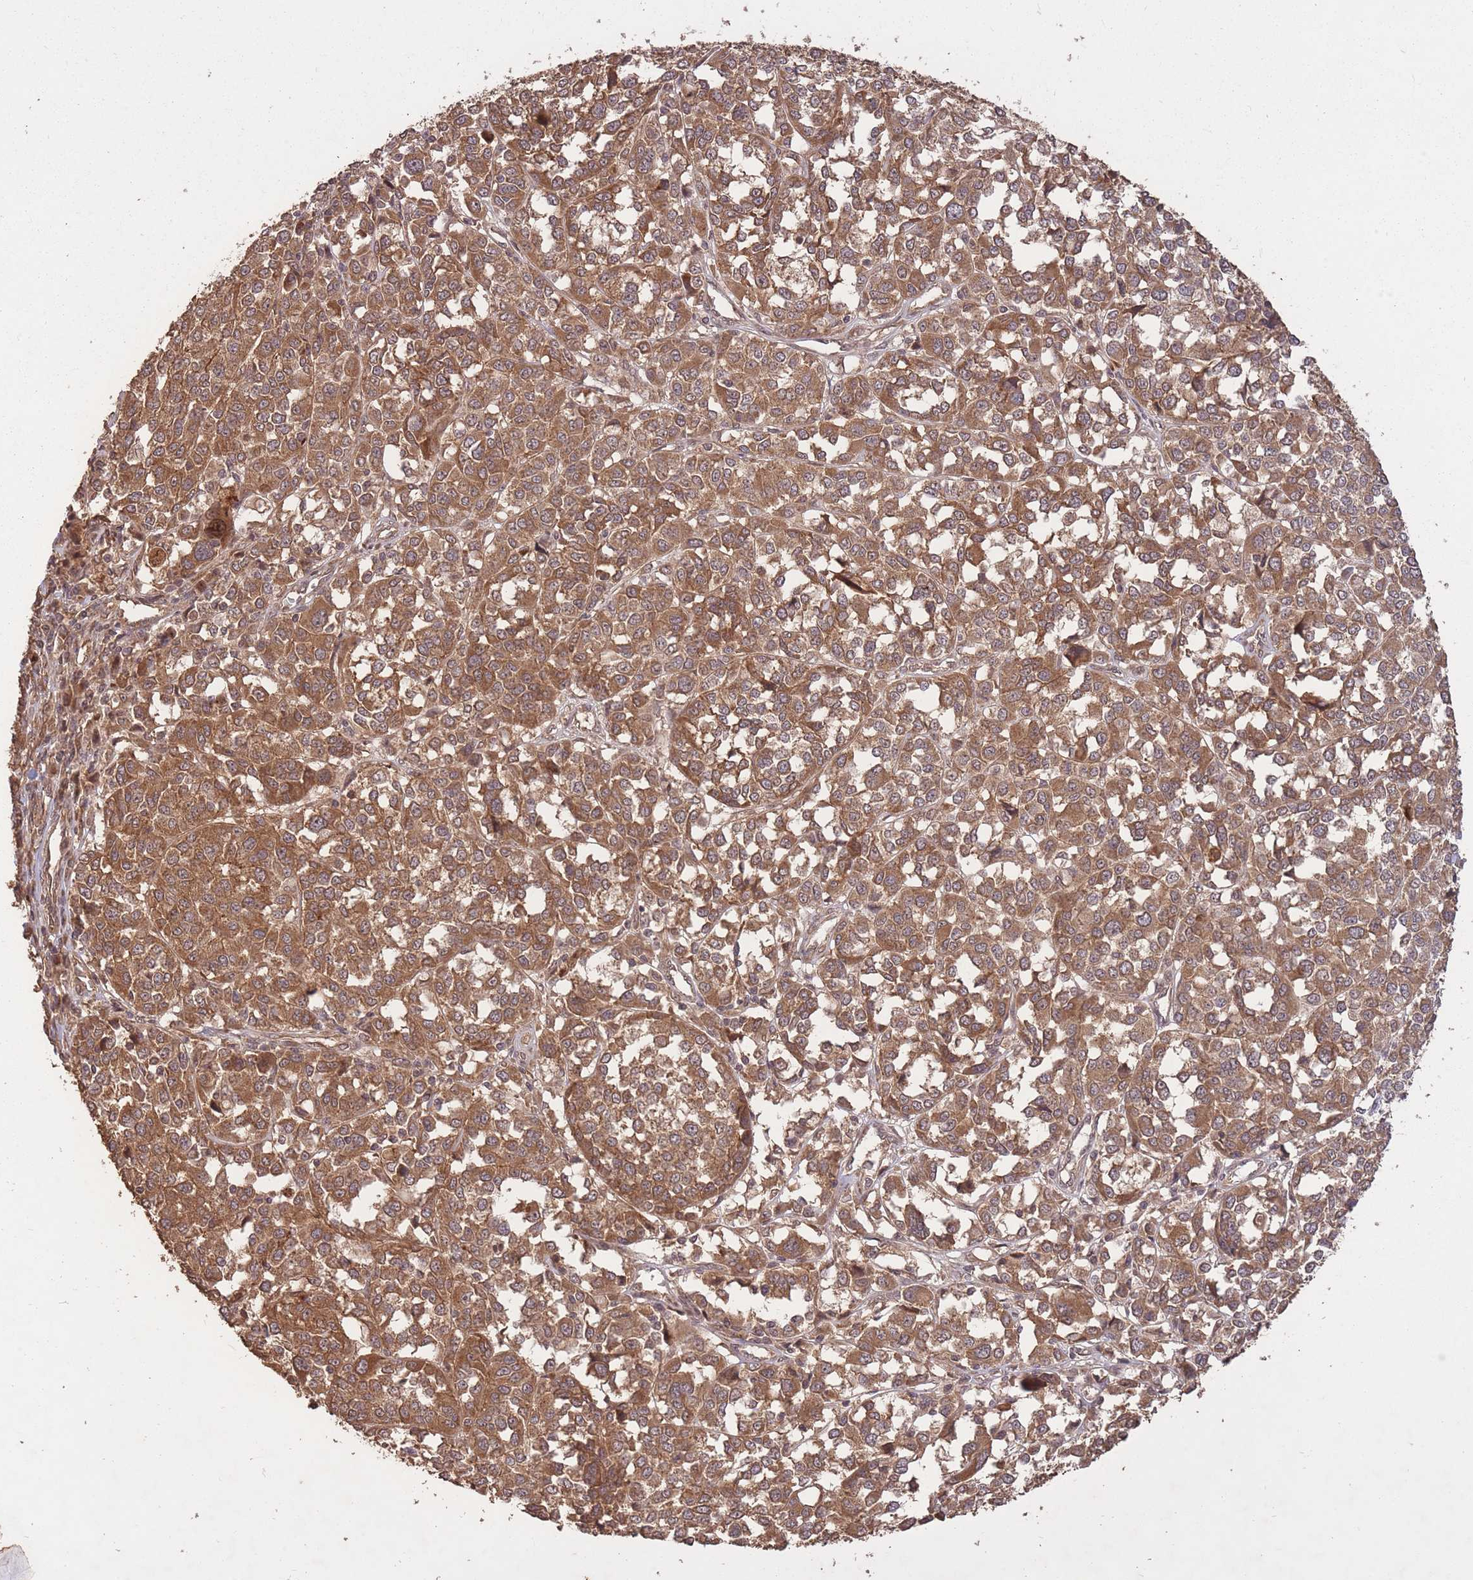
{"staining": {"intensity": "strong", "quantity": ">75%", "location": "cytoplasmic/membranous"}, "tissue": "melanoma", "cell_type": "Tumor cells", "image_type": "cancer", "snomed": [{"axis": "morphology", "description": "Malignant melanoma, Metastatic site"}, {"axis": "topography", "description": "Lymph node"}], "caption": "Tumor cells demonstrate high levels of strong cytoplasmic/membranous expression in approximately >75% of cells in melanoma.", "gene": "ERBB3", "patient": {"sex": "male", "age": 44}}